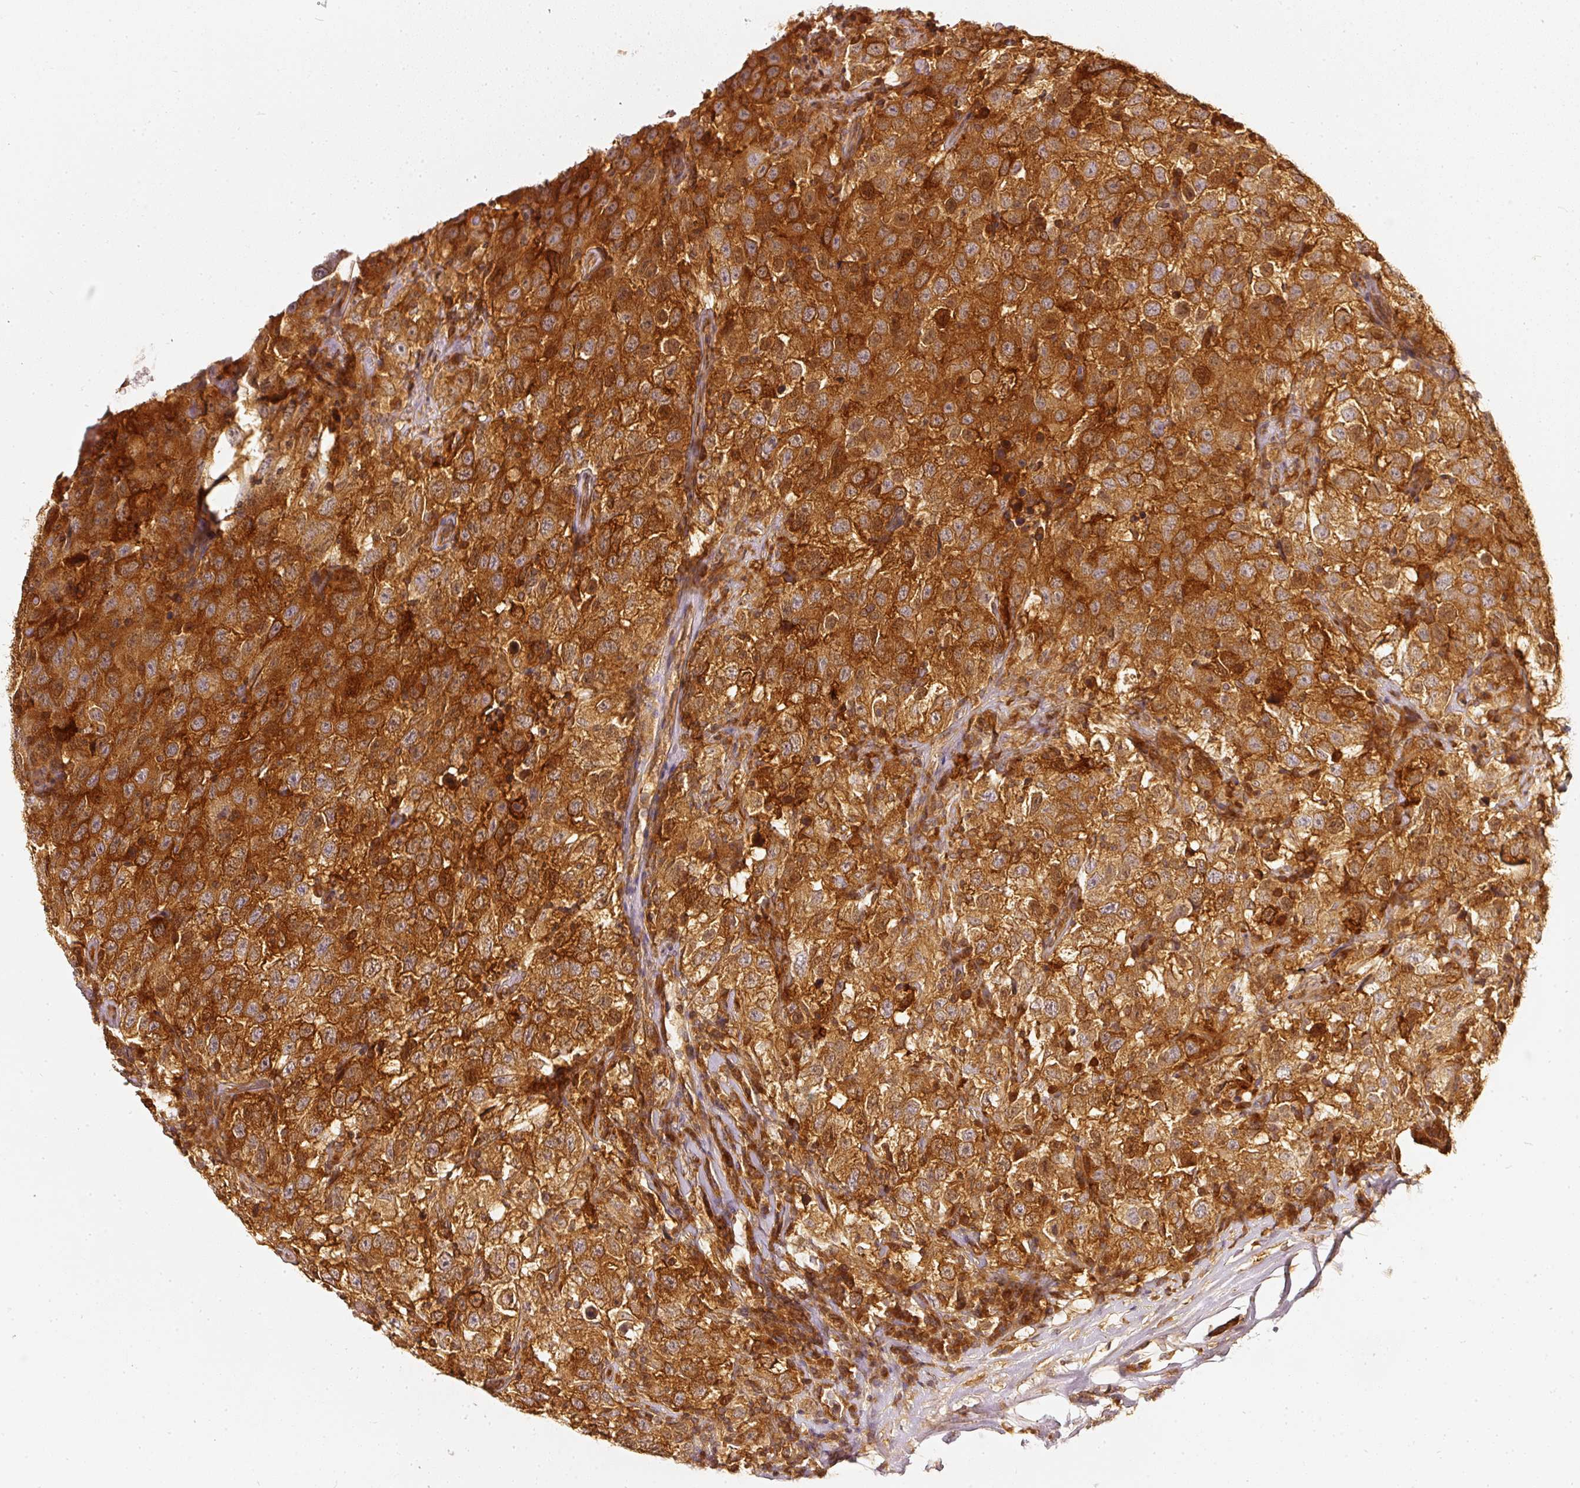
{"staining": {"intensity": "strong", "quantity": ">75%", "location": "cytoplasmic/membranous"}, "tissue": "testis cancer", "cell_type": "Tumor cells", "image_type": "cancer", "snomed": [{"axis": "morphology", "description": "Seminoma, NOS"}, {"axis": "topography", "description": "Testis"}], "caption": "Tumor cells show strong cytoplasmic/membranous positivity in about >75% of cells in testis seminoma.", "gene": "ASMTL", "patient": {"sex": "male", "age": 41}}